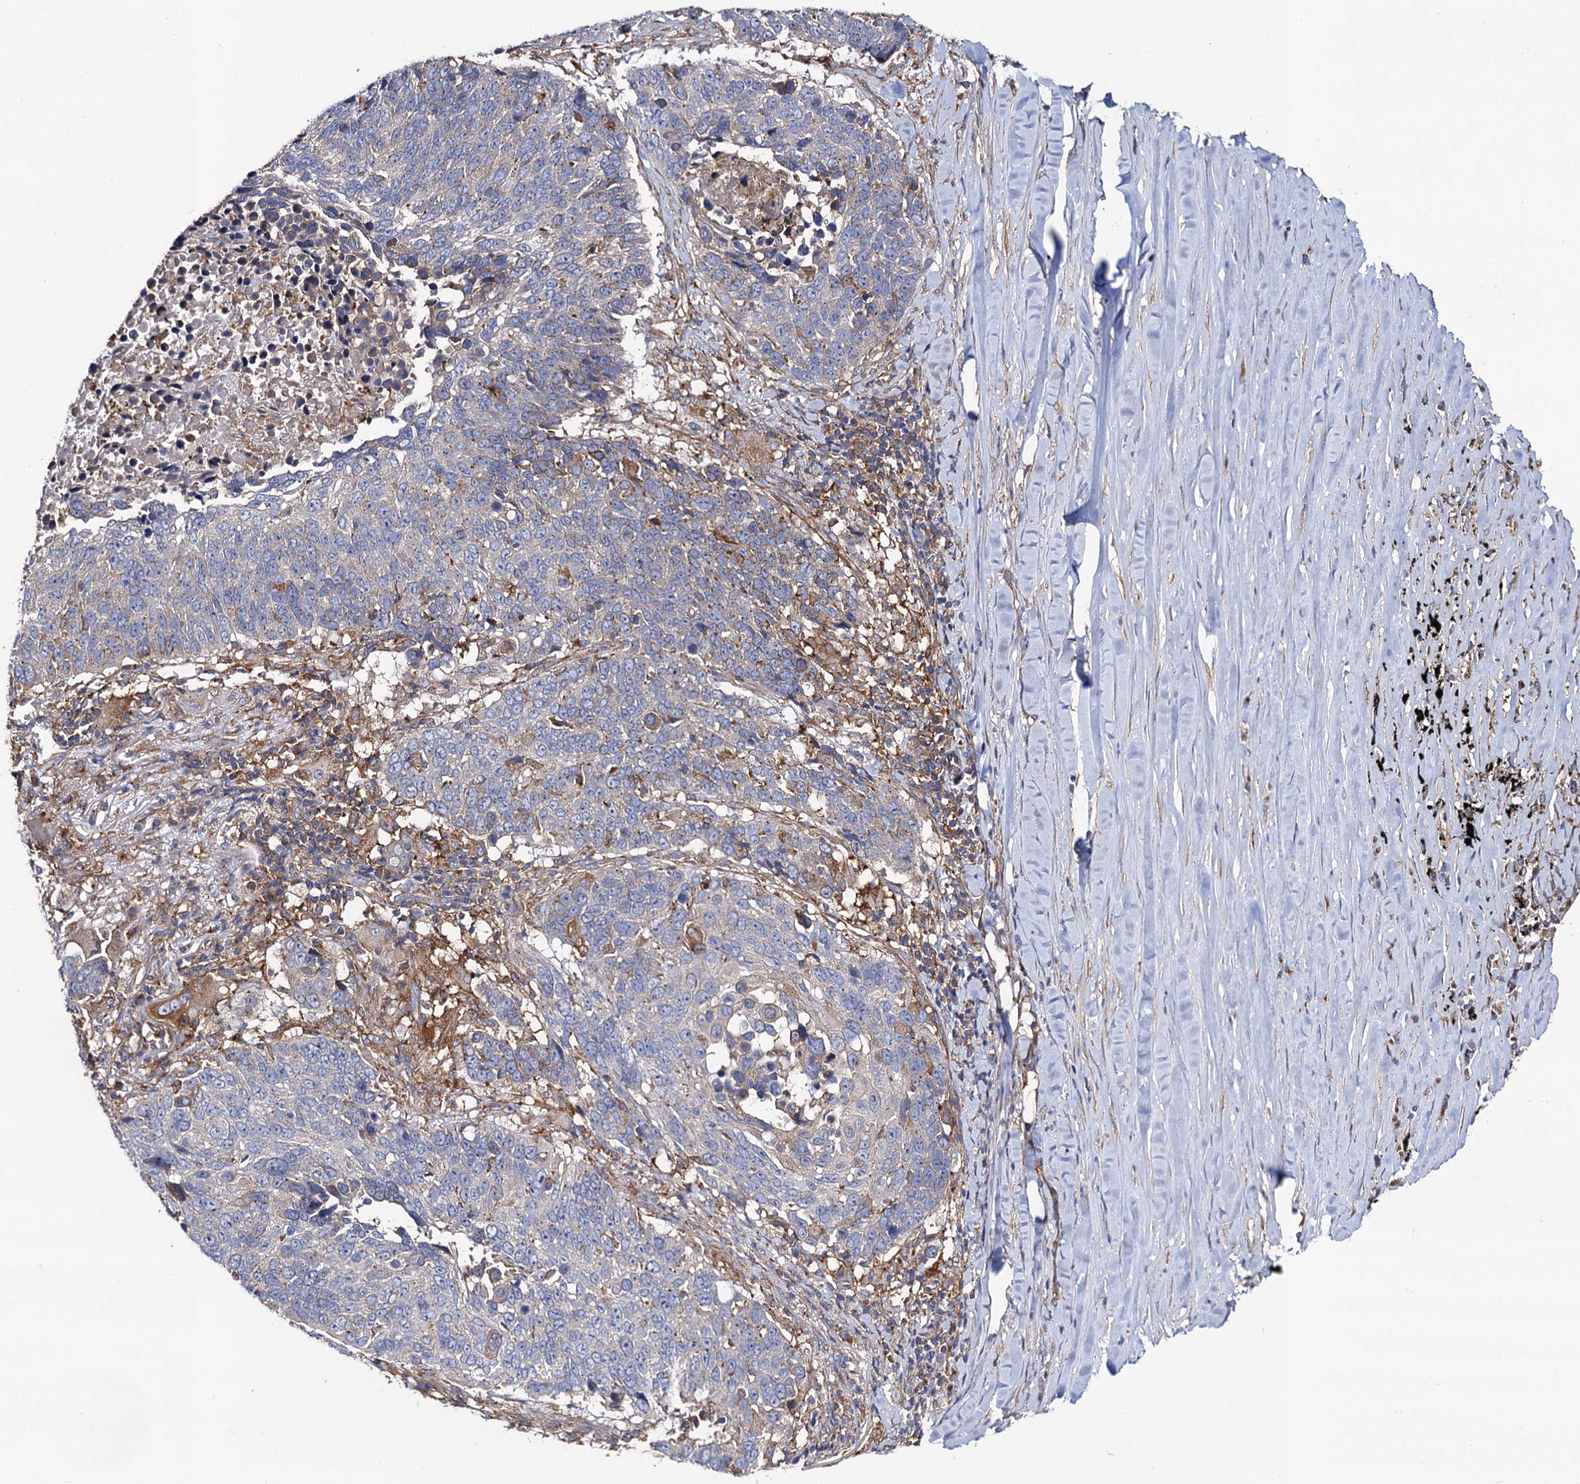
{"staining": {"intensity": "negative", "quantity": "none", "location": "none"}, "tissue": "lung cancer", "cell_type": "Tumor cells", "image_type": "cancer", "snomed": [{"axis": "morphology", "description": "Normal tissue, NOS"}, {"axis": "morphology", "description": "Squamous cell carcinoma, NOS"}, {"axis": "topography", "description": "Lymph node"}, {"axis": "topography", "description": "Lung"}], "caption": "Lung cancer was stained to show a protein in brown. There is no significant staining in tumor cells.", "gene": "DYDC1", "patient": {"sex": "male", "age": 66}}